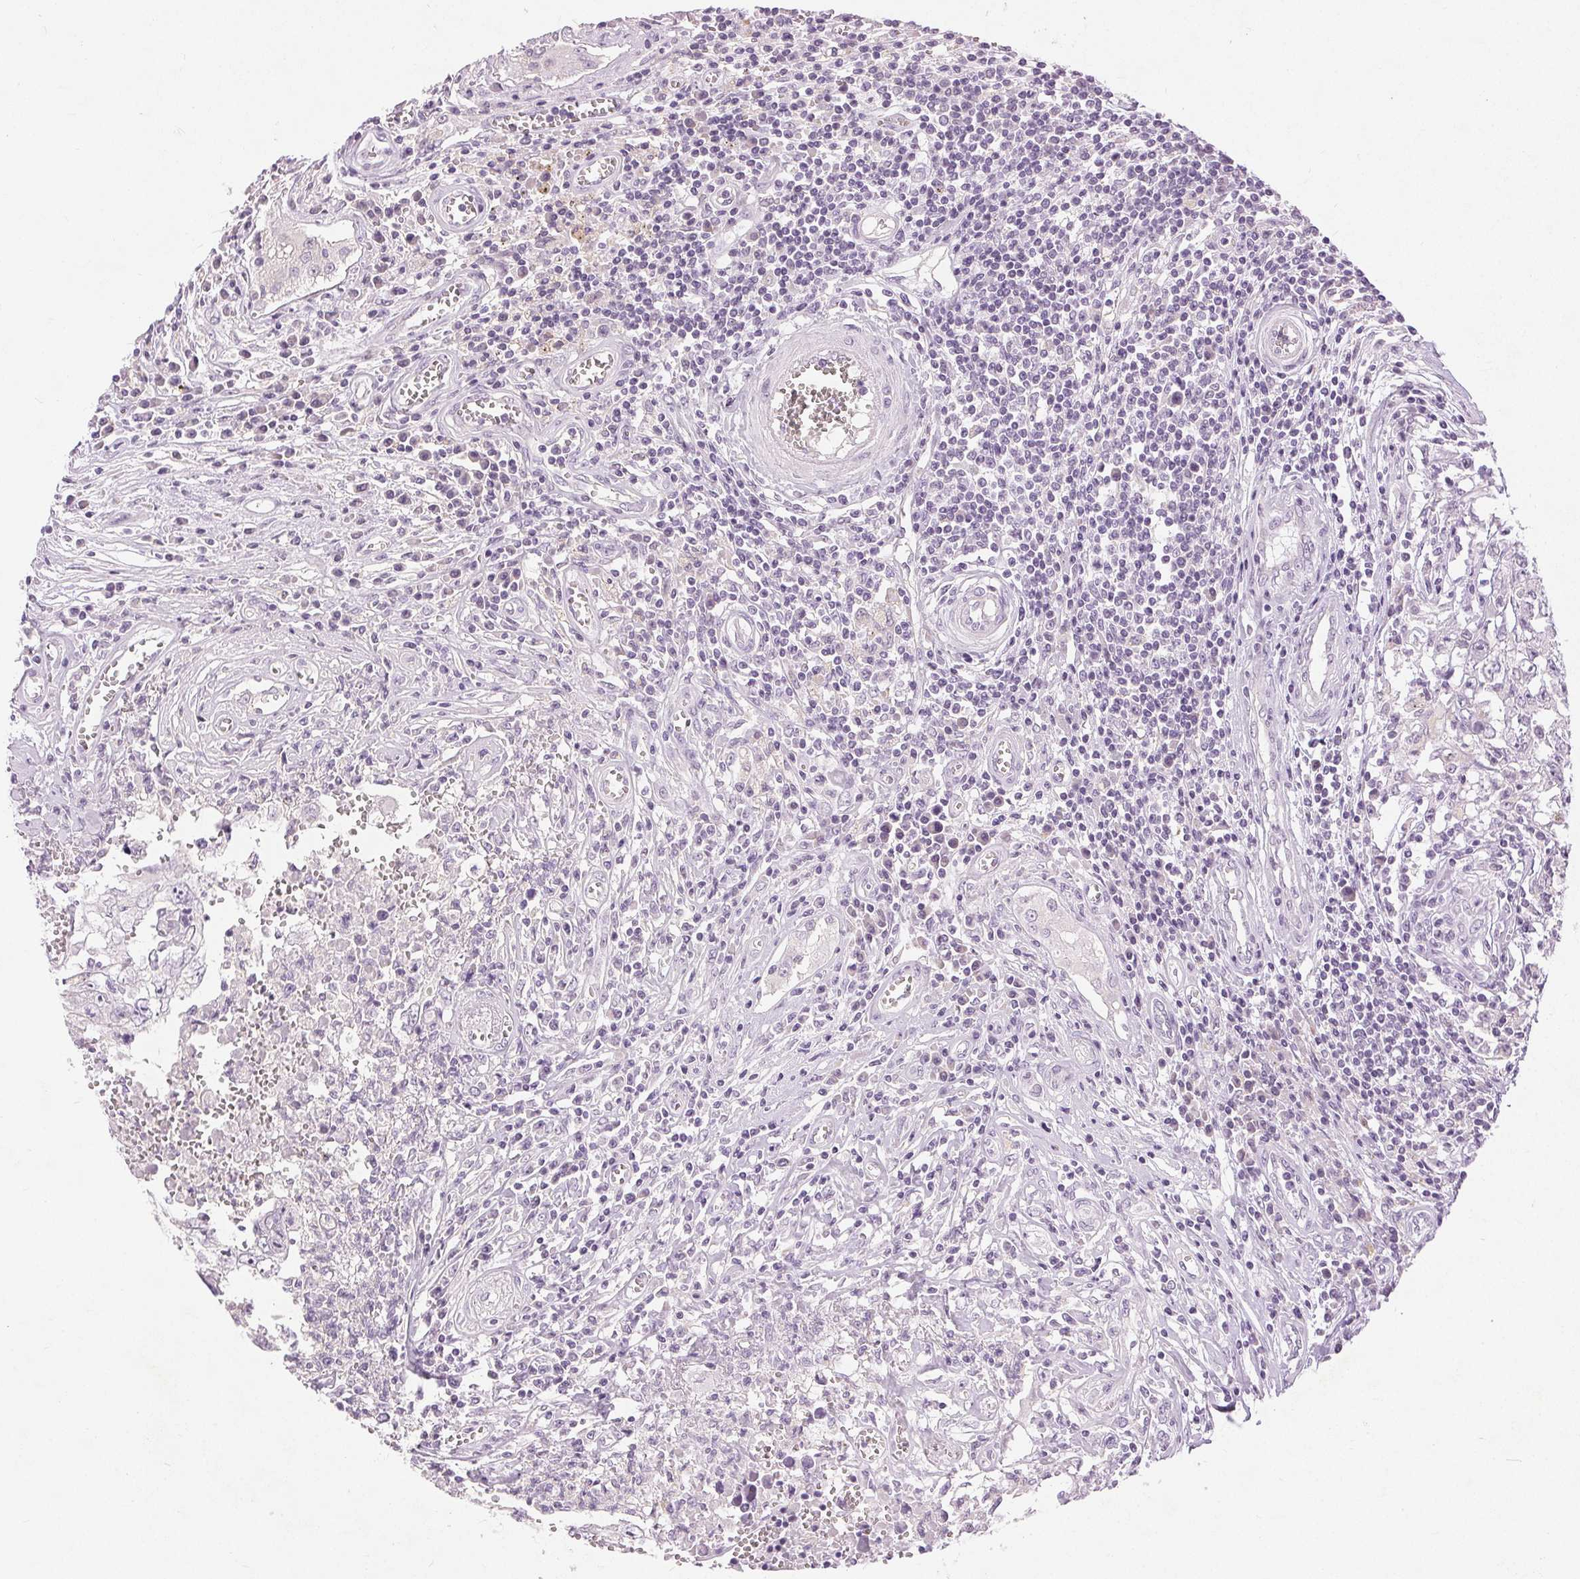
{"staining": {"intensity": "negative", "quantity": "none", "location": "none"}, "tissue": "testis cancer", "cell_type": "Tumor cells", "image_type": "cancer", "snomed": [{"axis": "morphology", "description": "Carcinoma, Embryonal, NOS"}, {"axis": "topography", "description": "Testis"}], "caption": "Tumor cells show no significant expression in embryonal carcinoma (testis). Nuclei are stained in blue.", "gene": "DSG3", "patient": {"sex": "male", "age": 36}}